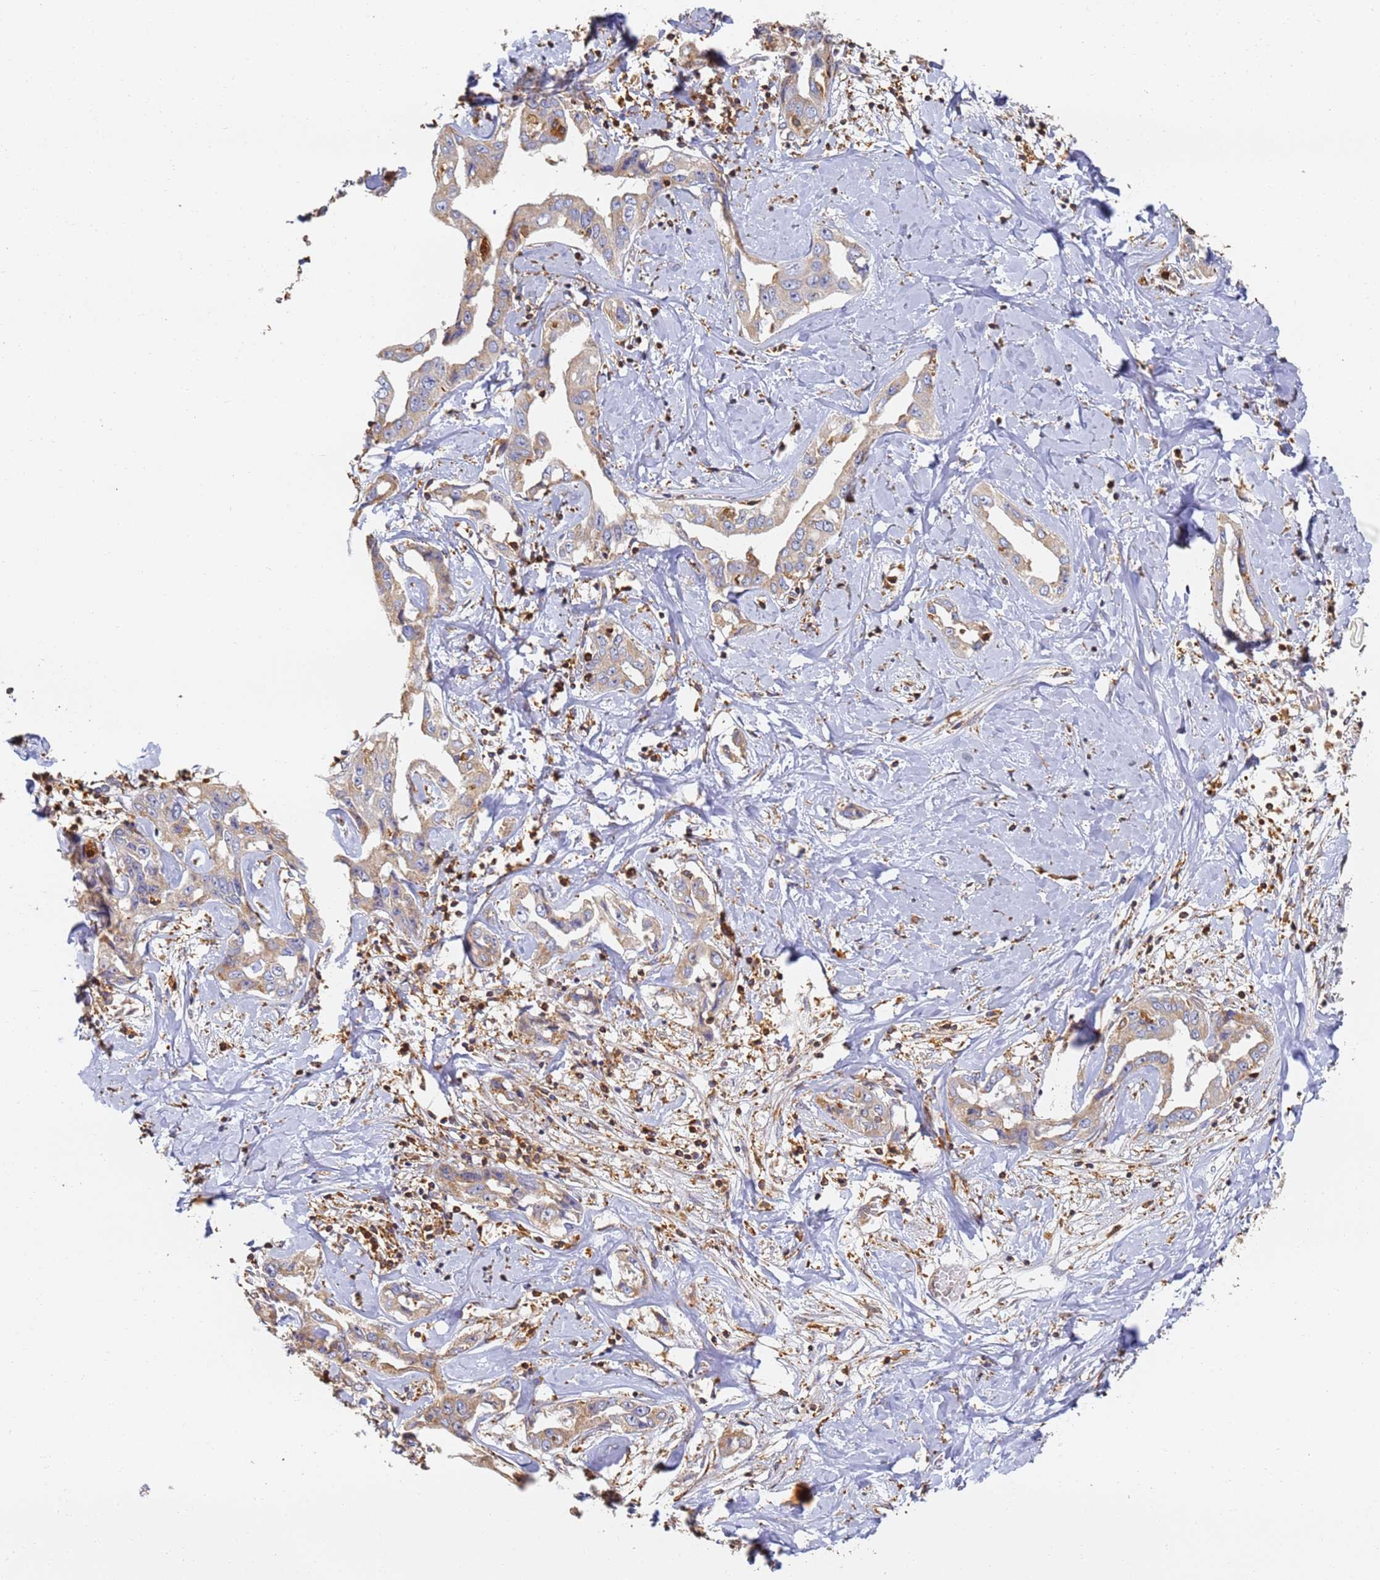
{"staining": {"intensity": "weak", "quantity": "25%-75%", "location": "cytoplasmic/membranous"}, "tissue": "liver cancer", "cell_type": "Tumor cells", "image_type": "cancer", "snomed": [{"axis": "morphology", "description": "Cholangiocarcinoma"}, {"axis": "topography", "description": "Liver"}], "caption": "Immunohistochemical staining of liver cancer (cholangiocarcinoma) exhibits low levels of weak cytoplasmic/membranous protein expression in about 25%-75% of tumor cells. Using DAB (3,3'-diaminobenzidine) (brown) and hematoxylin (blue) stains, captured at high magnification using brightfield microscopy.", "gene": "BIN2", "patient": {"sex": "male", "age": 59}}